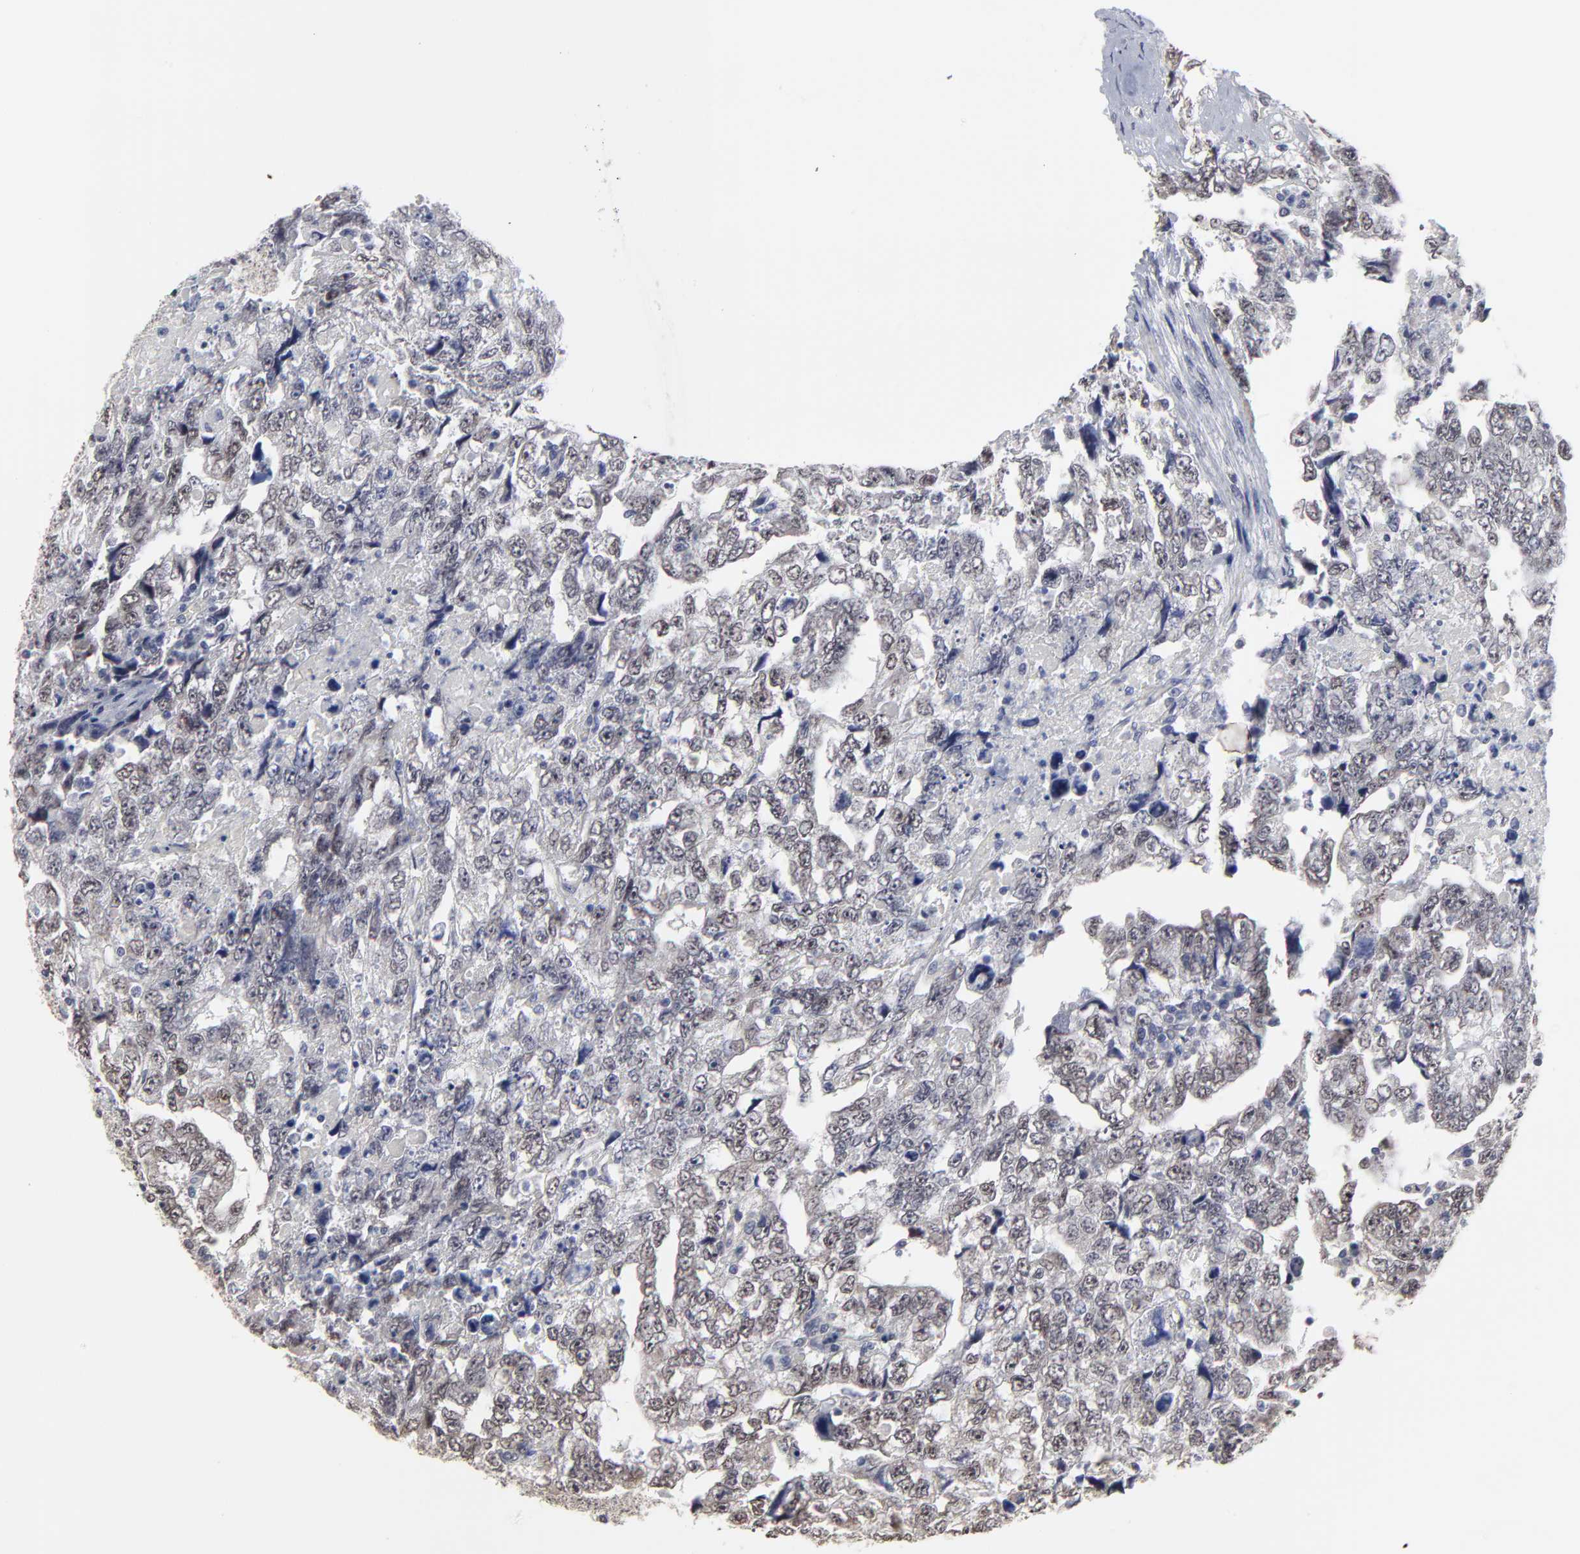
{"staining": {"intensity": "weak", "quantity": "25%-75%", "location": "cytoplasmic/membranous"}, "tissue": "testis cancer", "cell_type": "Tumor cells", "image_type": "cancer", "snomed": [{"axis": "morphology", "description": "Carcinoma, Embryonal, NOS"}, {"axis": "topography", "description": "Testis"}], "caption": "This is an image of immunohistochemistry staining of testis embryonal carcinoma, which shows weak expression in the cytoplasmic/membranous of tumor cells.", "gene": "MAGEA10", "patient": {"sex": "male", "age": 36}}